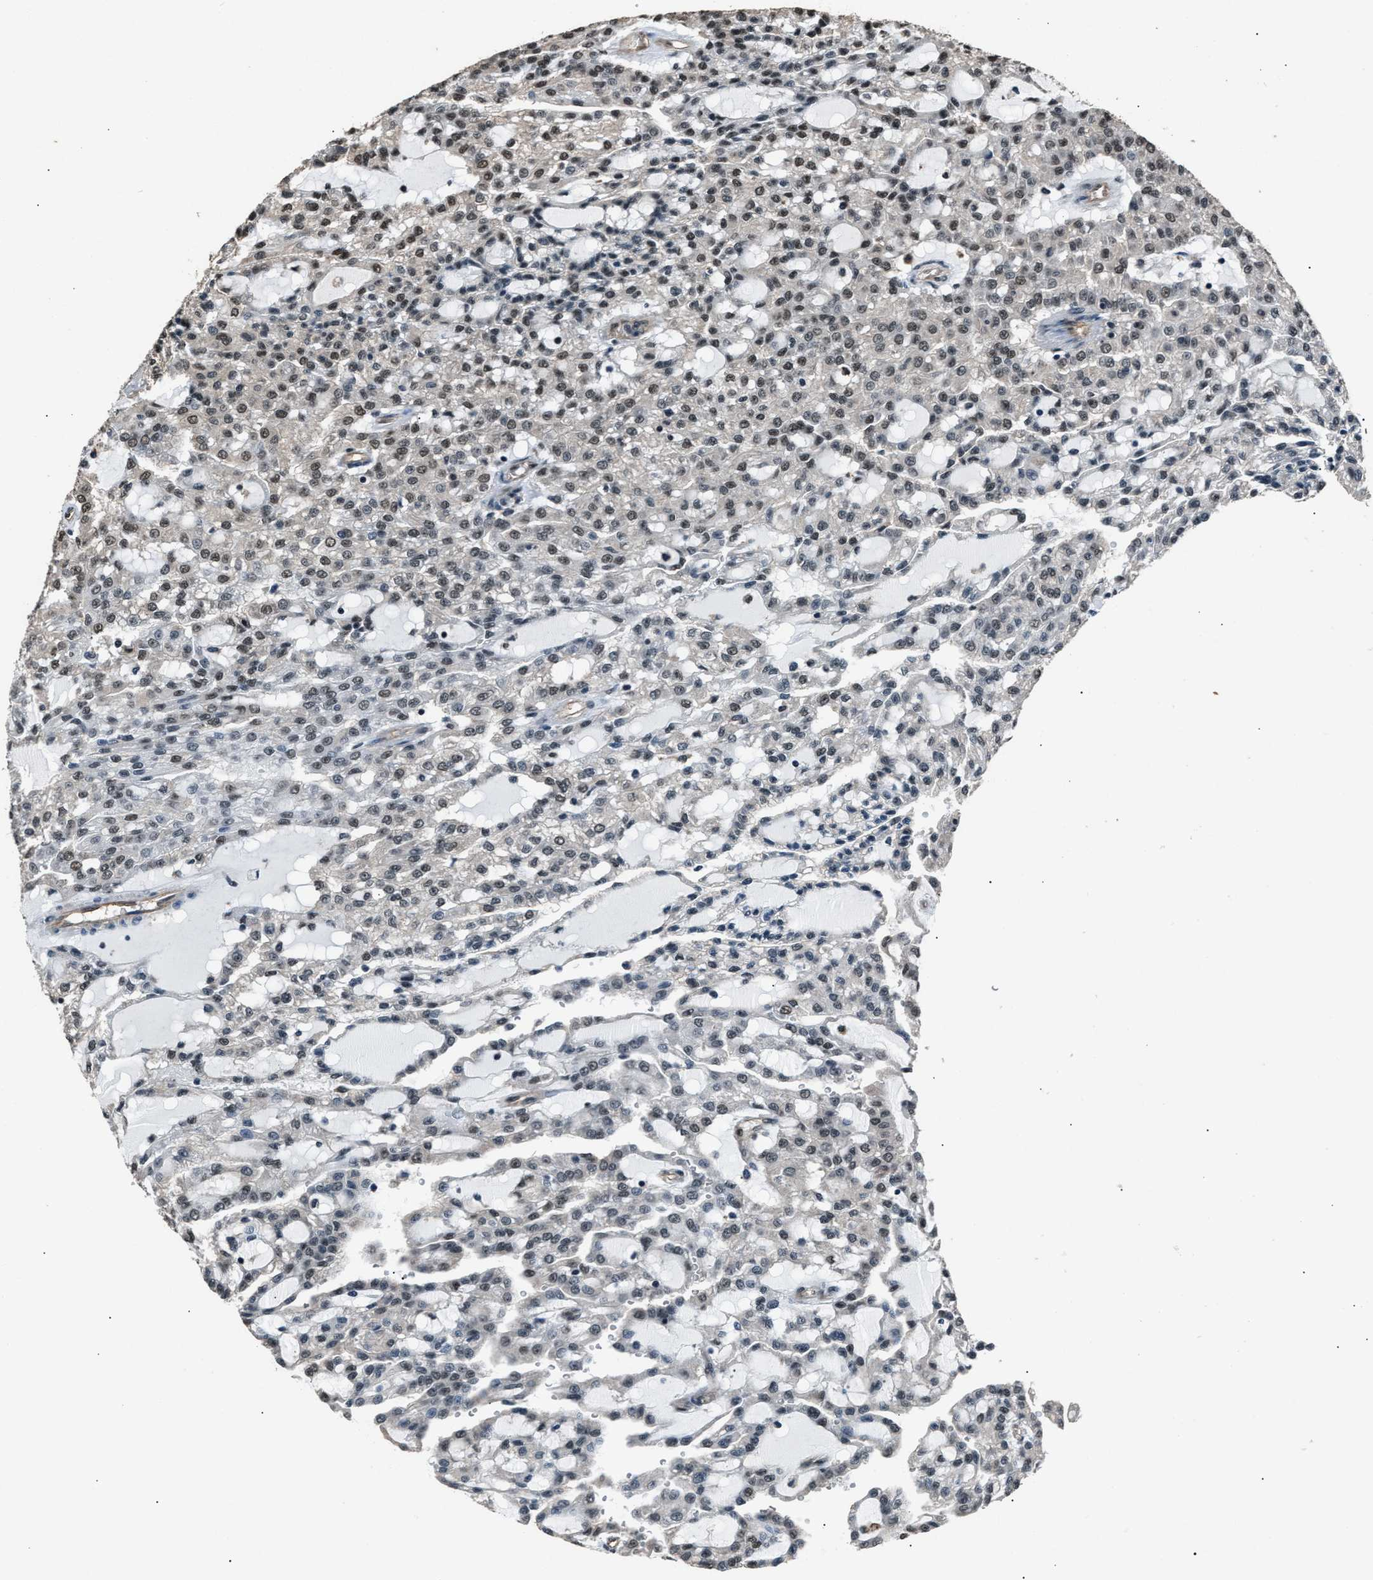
{"staining": {"intensity": "weak", "quantity": "<25%", "location": "nuclear"}, "tissue": "renal cancer", "cell_type": "Tumor cells", "image_type": "cancer", "snomed": [{"axis": "morphology", "description": "Adenocarcinoma, NOS"}, {"axis": "topography", "description": "Kidney"}], "caption": "Immunohistochemistry micrograph of neoplastic tissue: human renal cancer (adenocarcinoma) stained with DAB (3,3'-diaminobenzidine) shows no significant protein positivity in tumor cells.", "gene": "DFFA", "patient": {"sex": "male", "age": 63}}